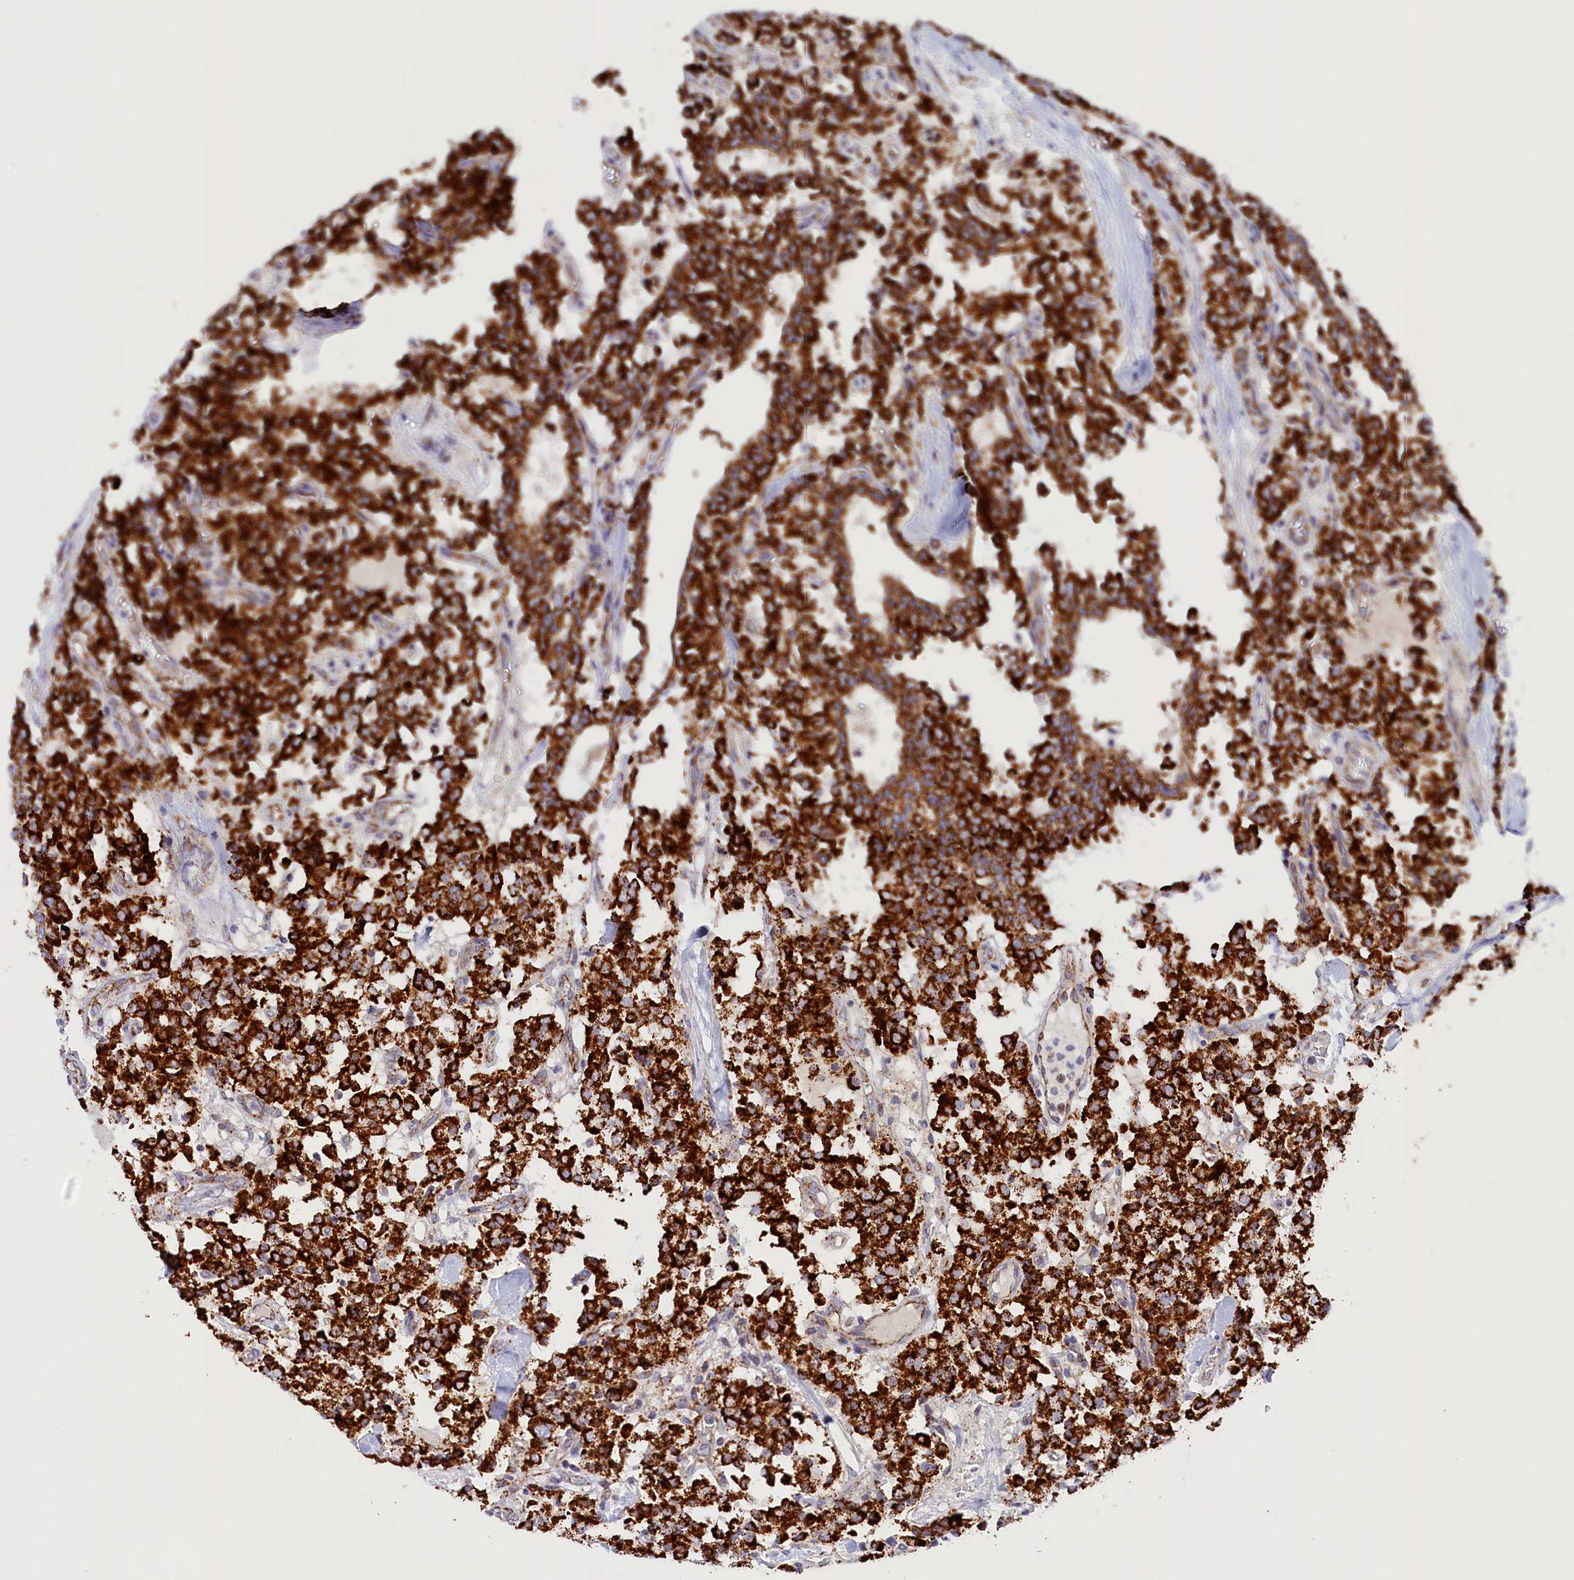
{"staining": {"intensity": "strong", "quantity": ">75%", "location": "cytoplasmic/membranous"}, "tissue": "carcinoid", "cell_type": "Tumor cells", "image_type": "cancer", "snomed": [{"axis": "morphology", "description": "Carcinoid, malignant, NOS"}, {"axis": "topography", "description": "Lung"}], "caption": "Immunohistochemical staining of malignant carcinoid reveals high levels of strong cytoplasmic/membranous staining in approximately >75% of tumor cells. (brown staining indicates protein expression, while blue staining denotes nuclei).", "gene": "AKTIP", "patient": {"sex": "male", "age": 30}}